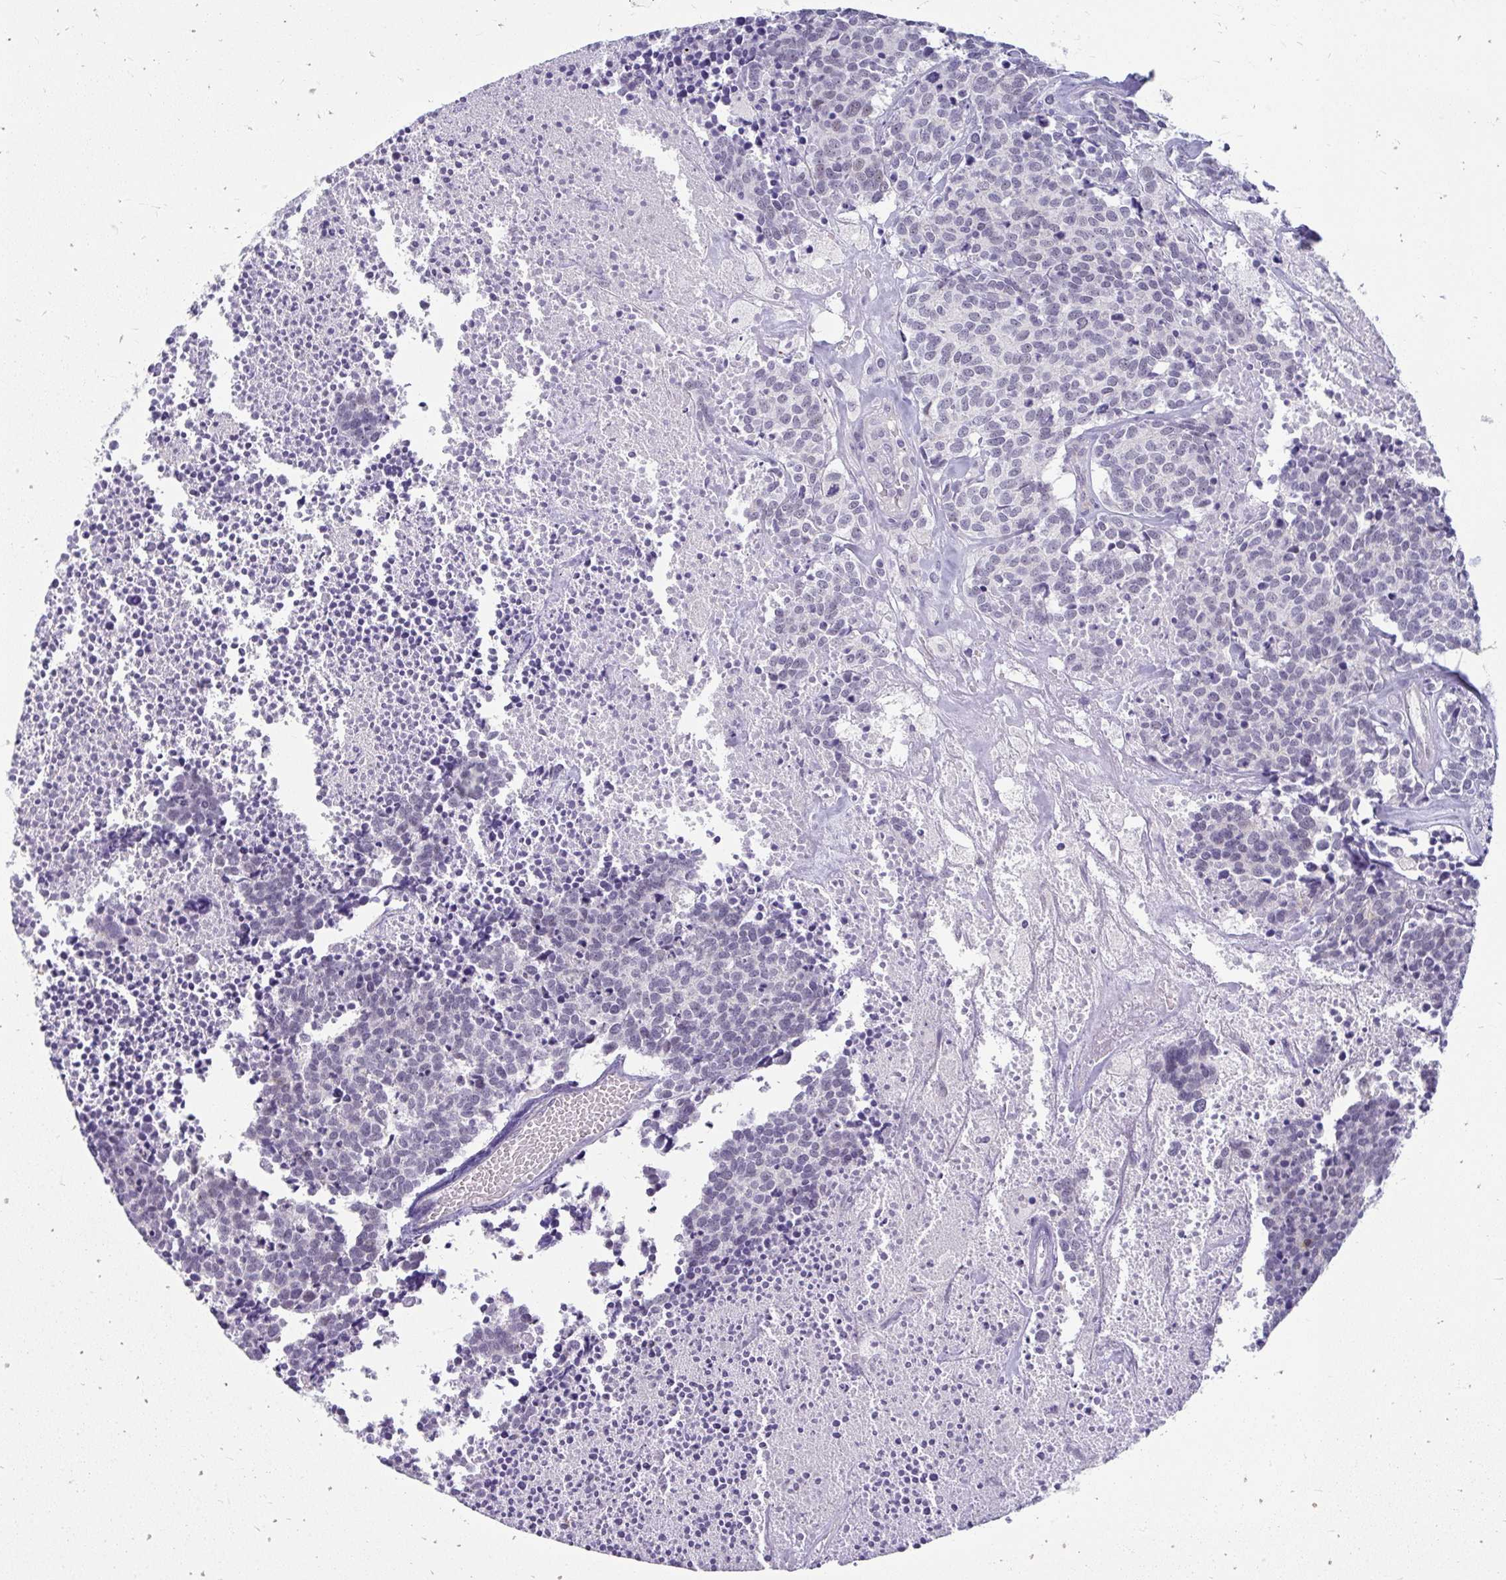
{"staining": {"intensity": "negative", "quantity": "none", "location": "none"}, "tissue": "carcinoid", "cell_type": "Tumor cells", "image_type": "cancer", "snomed": [{"axis": "morphology", "description": "Carcinoid, malignant, NOS"}, {"axis": "topography", "description": "Skin"}], "caption": "Photomicrograph shows no significant protein staining in tumor cells of carcinoid.", "gene": "TEX33", "patient": {"sex": "female", "age": 79}}